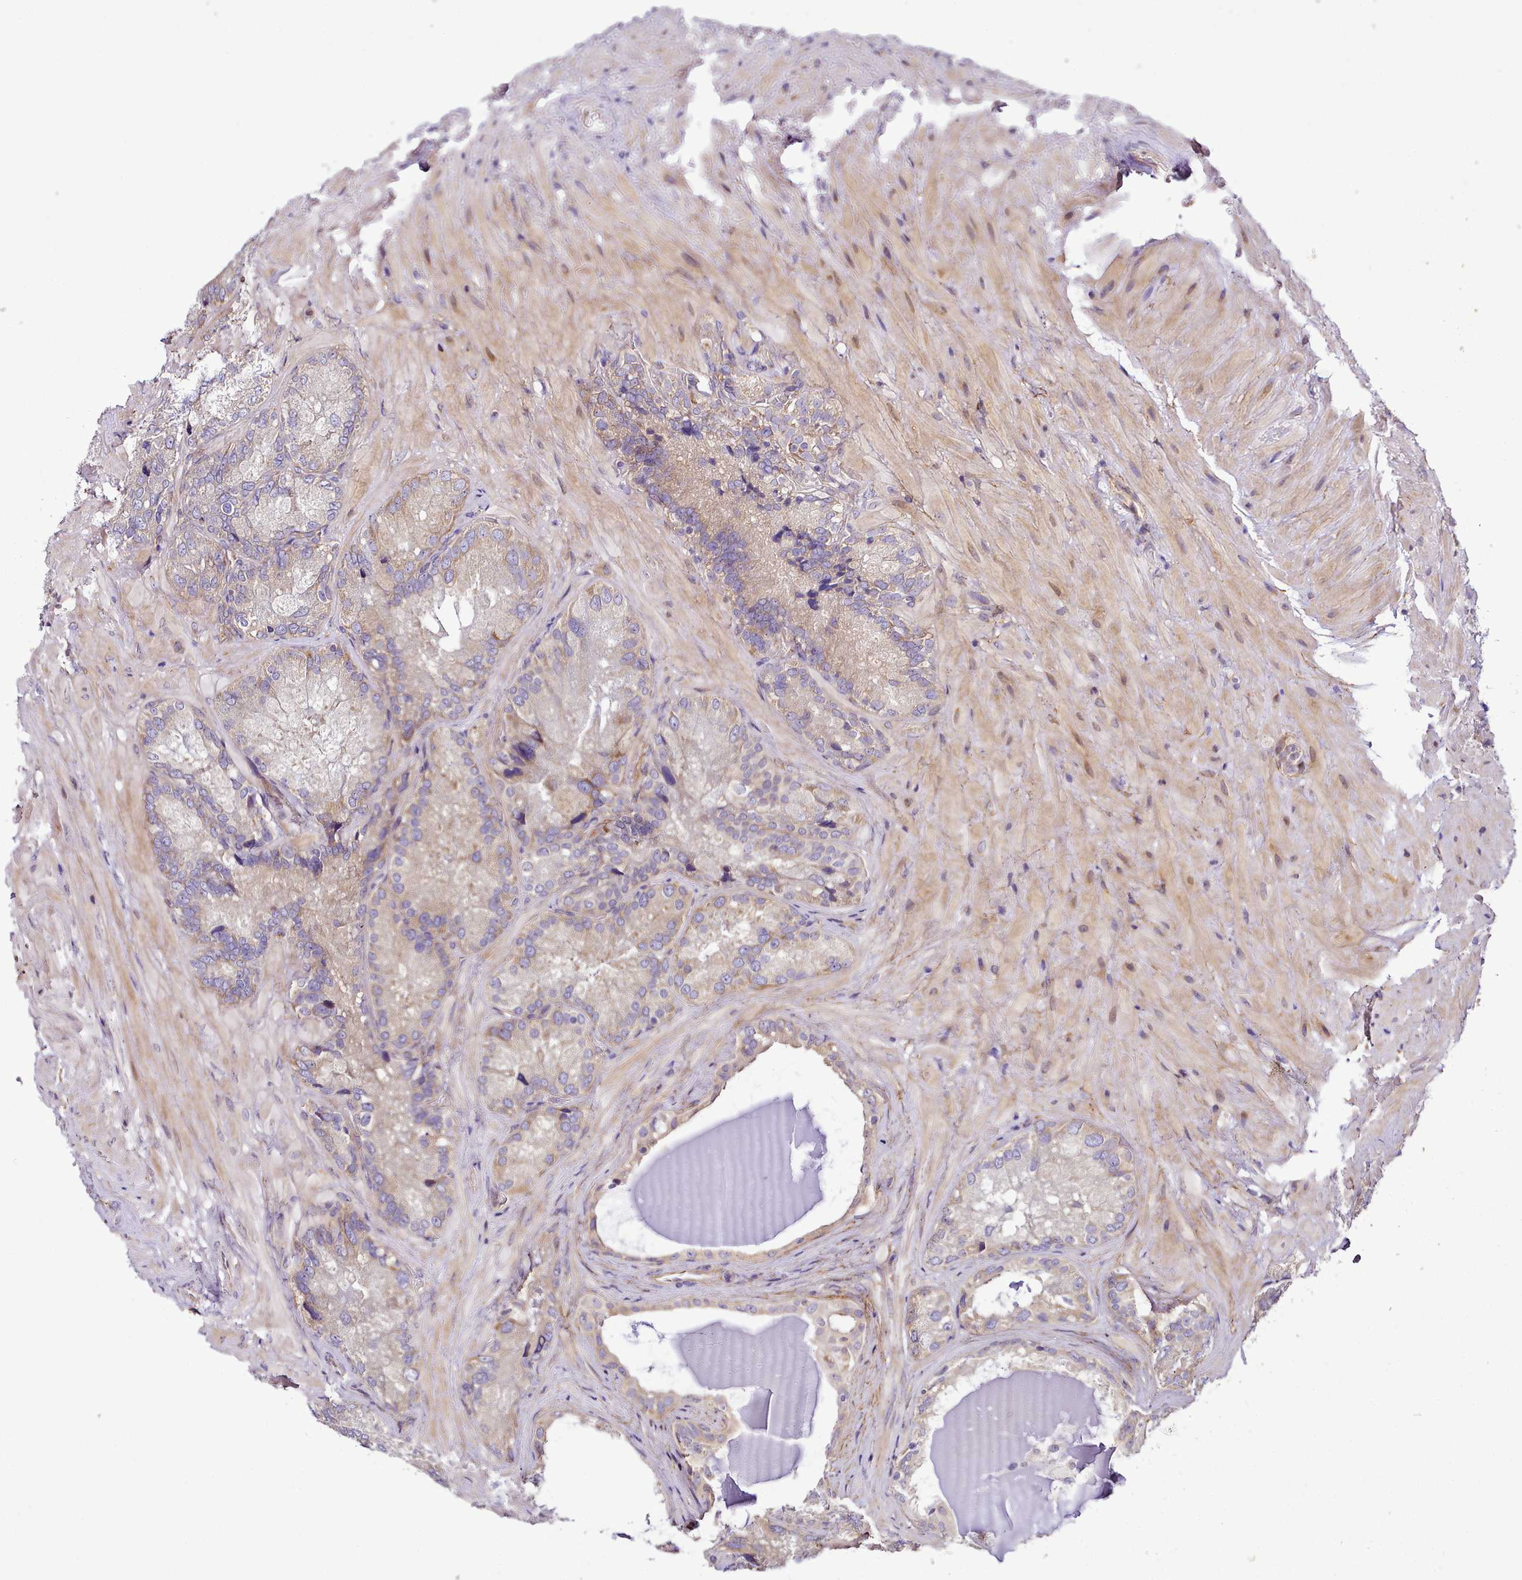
{"staining": {"intensity": "moderate", "quantity": "<25%", "location": "cytoplasmic/membranous"}, "tissue": "seminal vesicle", "cell_type": "Glandular cells", "image_type": "normal", "snomed": [{"axis": "morphology", "description": "Normal tissue, NOS"}, {"axis": "topography", "description": "Seminal veicle"}], "caption": "Approximately <25% of glandular cells in benign human seminal vesicle reveal moderate cytoplasmic/membranous protein positivity as visualized by brown immunohistochemical staining.", "gene": "NBPF10", "patient": {"sex": "male", "age": 62}}